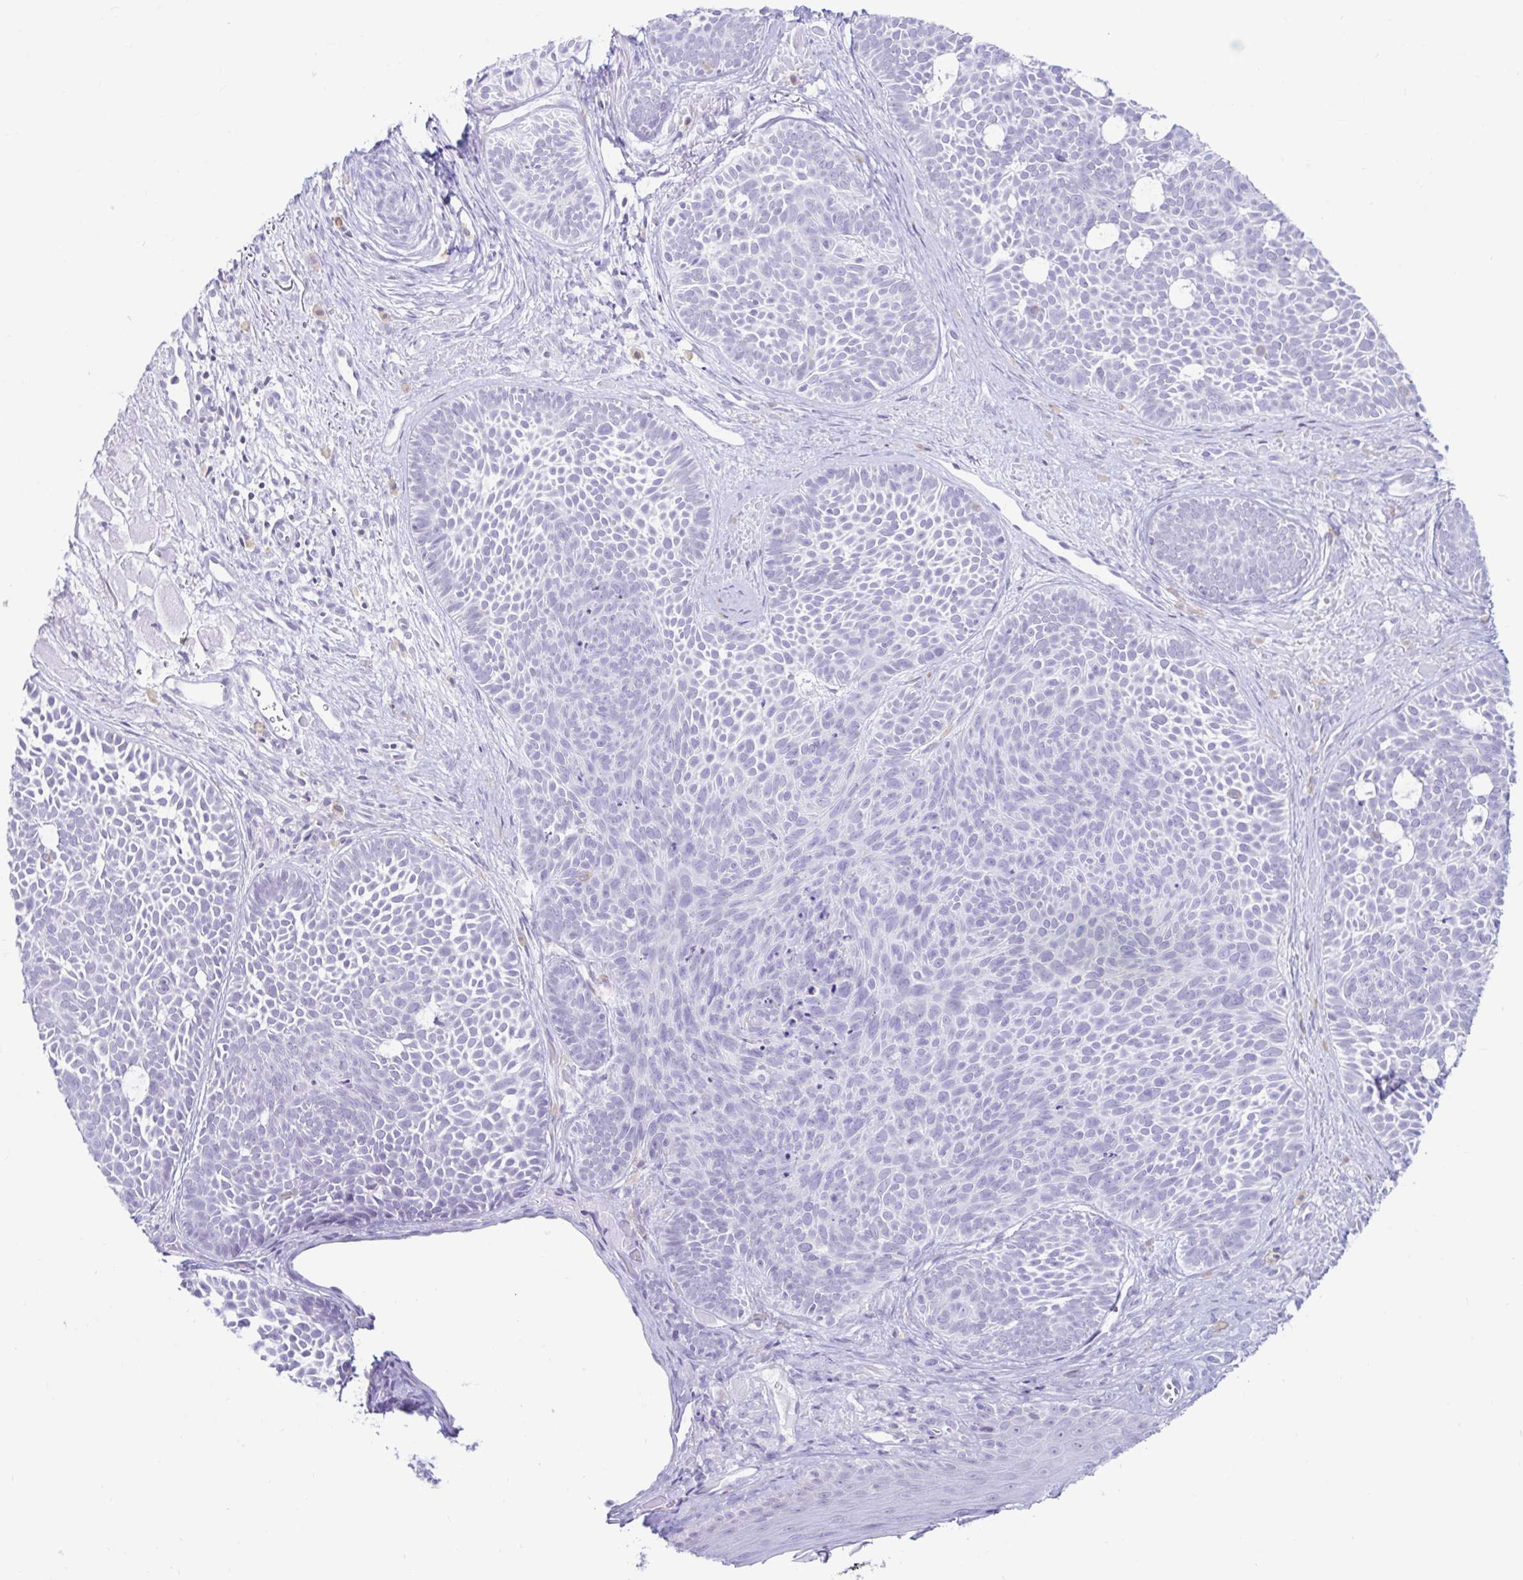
{"staining": {"intensity": "negative", "quantity": "none", "location": "none"}, "tissue": "skin cancer", "cell_type": "Tumor cells", "image_type": "cancer", "snomed": [{"axis": "morphology", "description": "Basal cell carcinoma"}, {"axis": "topography", "description": "Skin"}], "caption": "Image shows no significant protein expression in tumor cells of basal cell carcinoma (skin).", "gene": "BEST1", "patient": {"sex": "male", "age": 81}}